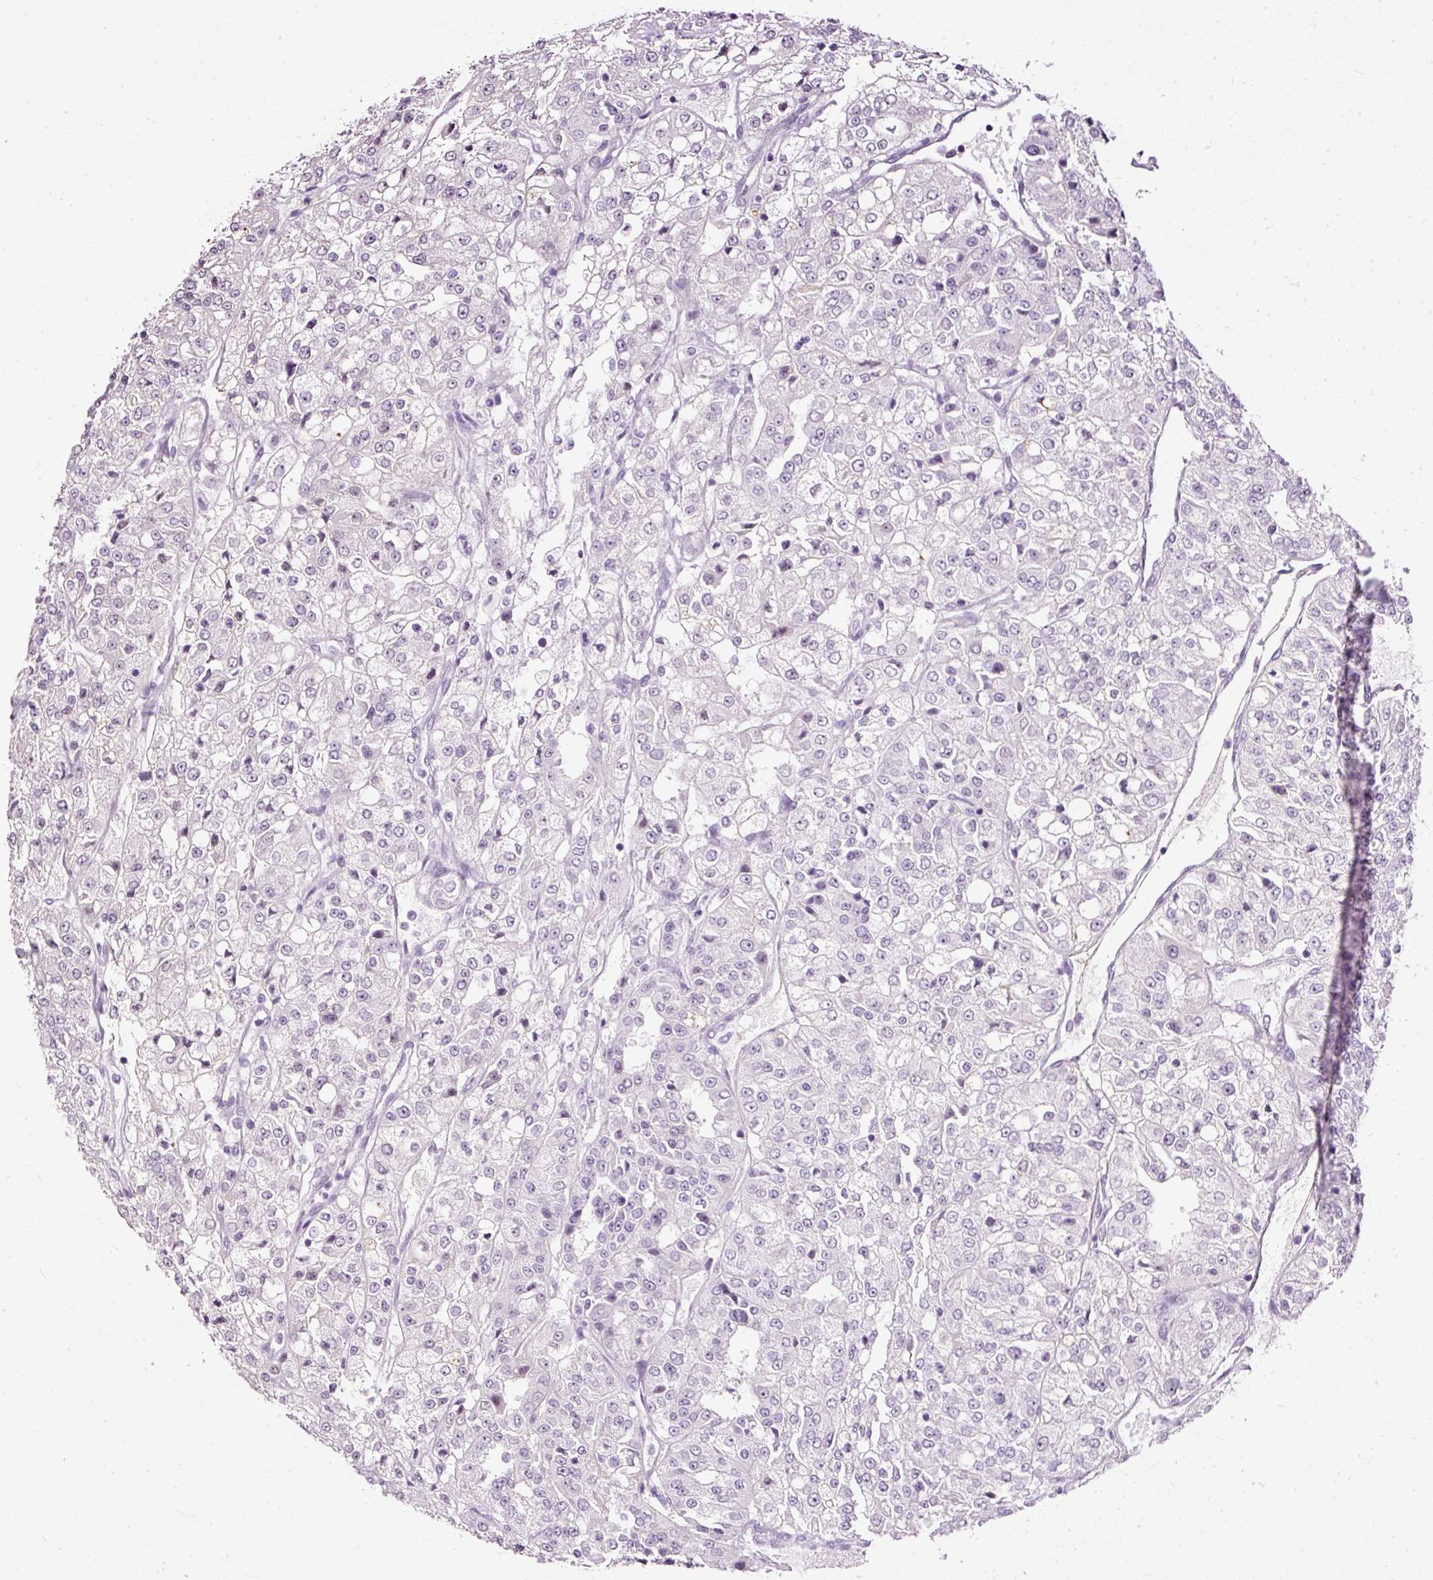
{"staining": {"intensity": "negative", "quantity": "none", "location": "none"}, "tissue": "renal cancer", "cell_type": "Tumor cells", "image_type": "cancer", "snomed": [{"axis": "morphology", "description": "Adenocarcinoma, NOS"}, {"axis": "topography", "description": "Kidney"}], "caption": "Immunohistochemical staining of renal cancer displays no significant positivity in tumor cells.", "gene": "PDE6B", "patient": {"sex": "female", "age": 63}}